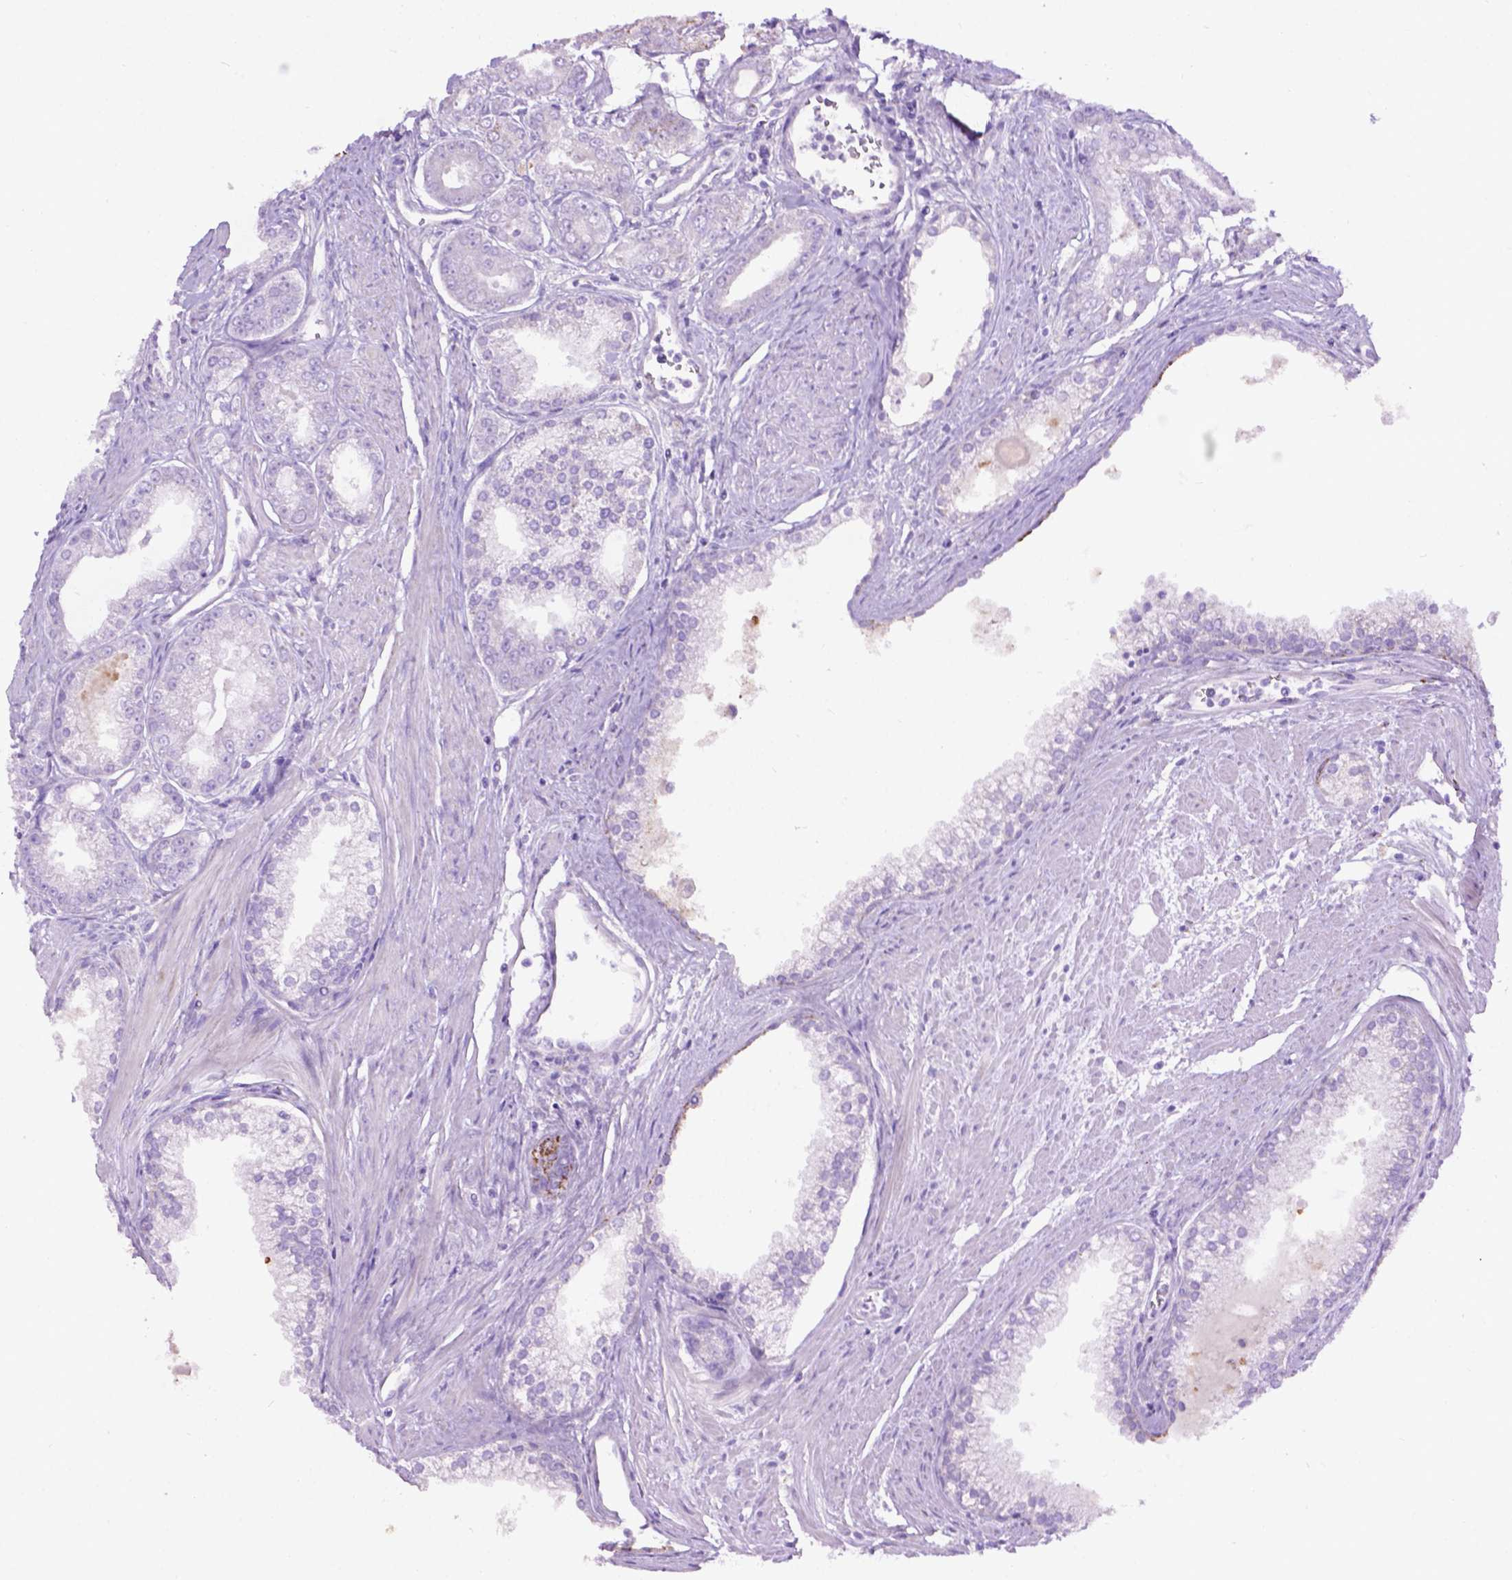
{"staining": {"intensity": "weak", "quantity": "<25%", "location": "cytoplasmic/membranous"}, "tissue": "prostate cancer", "cell_type": "Tumor cells", "image_type": "cancer", "snomed": [{"axis": "morphology", "description": "Adenocarcinoma, NOS"}, {"axis": "topography", "description": "Prostate"}], "caption": "This is a micrograph of IHC staining of prostate cancer (adenocarcinoma), which shows no positivity in tumor cells. The staining was performed using DAB (3,3'-diaminobenzidine) to visualize the protein expression in brown, while the nuclei were stained in blue with hematoxylin (Magnification: 20x).", "gene": "TMEM132E", "patient": {"sex": "male", "age": 71}}